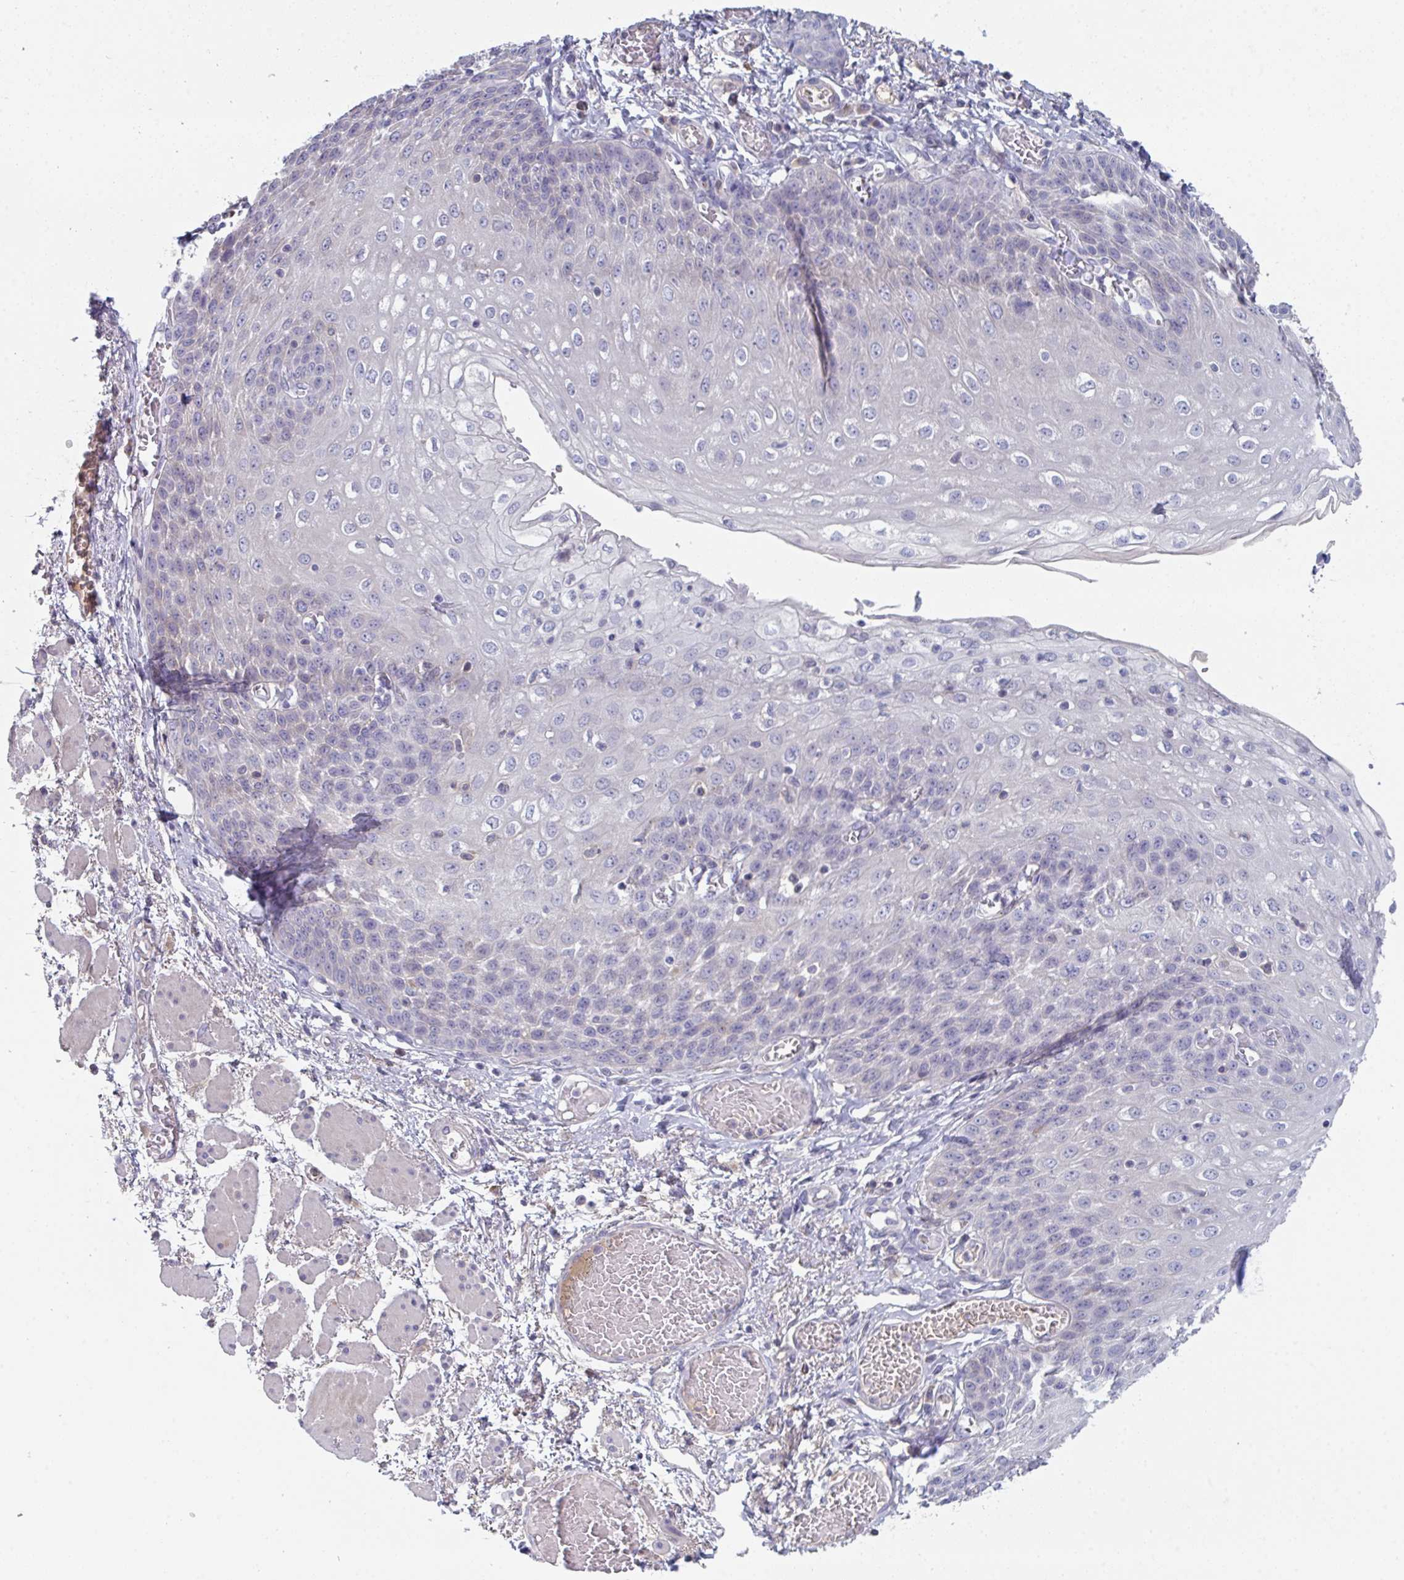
{"staining": {"intensity": "negative", "quantity": "none", "location": "none"}, "tissue": "esophagus", "cell_type": "Squamous epithelial cells", "image_type": "normal", "snomed": [{"axis": "morphology", "description": "Normal tissue, NOS"}, {"axis": "morphology", "description": "Adenocarcinoma, NOS"}, {"axis": "topography", "description": "Esophagus"}], "caption": "This is an IHC image of unremarkable human esophagus. There is no expression in squamous epithelial cells.", "gene": "HGFAC", "patient": {"sex": "male", "age": 81}}